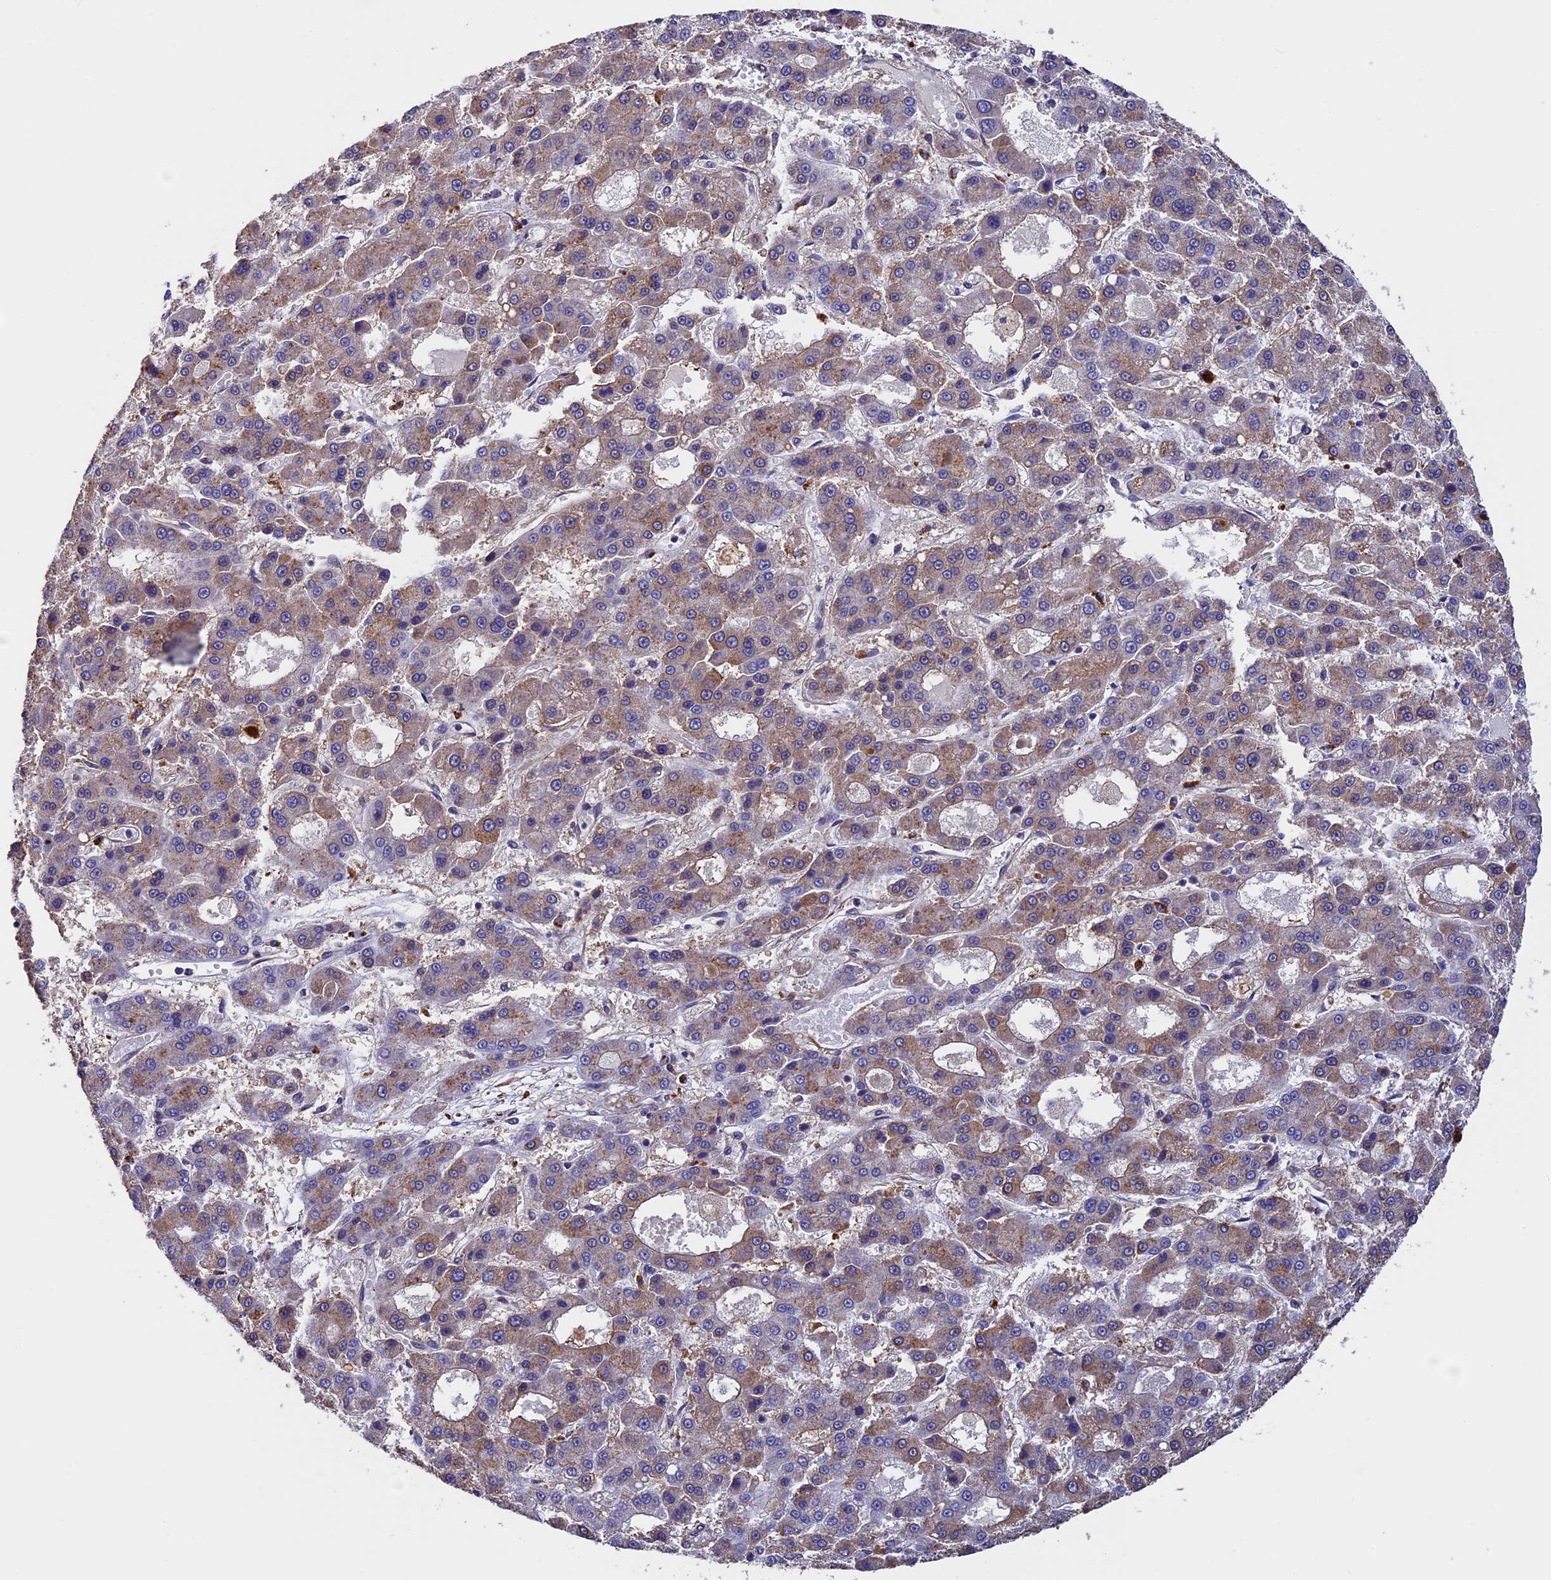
{"staining": {"intensity": "weak", "quantity": "25%-75%", "location": "cytoplasmic/membranous"}, "tissue": "liver cancer", "cell_type": "Tumor cells", "image_type": "cancer", "snomed": [{"axis": "morphology", "description": "Carcinoma, Hepatocellular, NOS"}, {"axis": "topography", "description": "Liver"}], "caption": "A high-resolution micrograph shows immunohistochemistry (IHC) staining of liver hepatocellular carcinoma, which demonstrates weak cytoplasmic/membranous positivity in approximately 25%-75% of tumor cells.", "gene": "SLC9A5", "patient": {"sex": "male", "age": 70}}